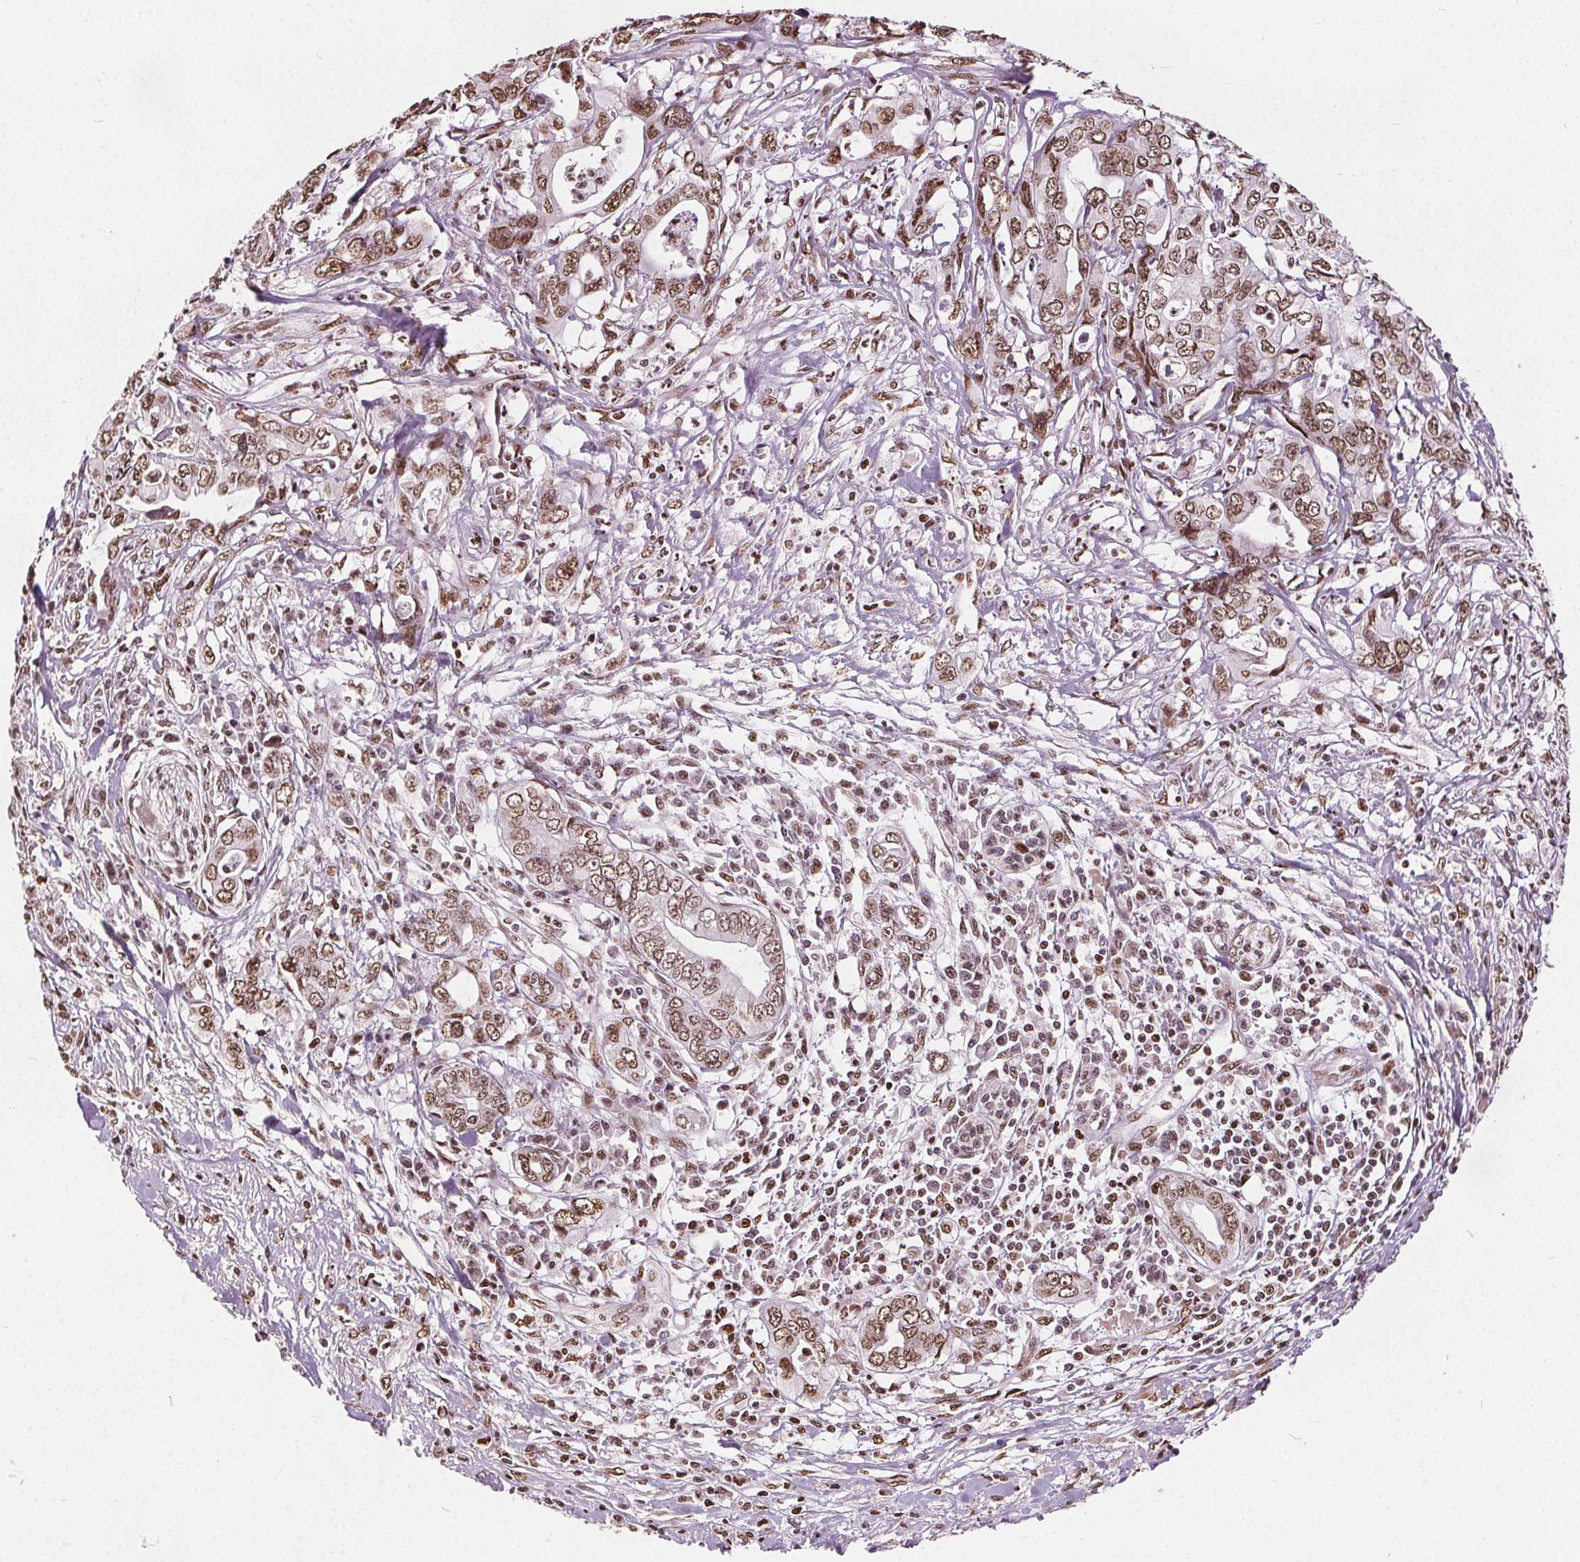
{"staining": {"intensity": "moderate", "quantity": ">75%", "location": "nuclear"}, "tissue": "pancreatic cancer", "cell_type": "Tumor cells", "image_type": "cancer", "snomed": [{"axis": "morphology", "description": "Adenocarcinoma, NOS"}, {"axis": "topography", "description": "Pancreas"}], "caption": "Immunohistochemical staining of human pancreatic adenocarcinoma displays moderate nuclear protein staining in approximately >75% of tumor cells.", "gene": "ISLR2", "patient": {"sex": "male", "age": 68}}